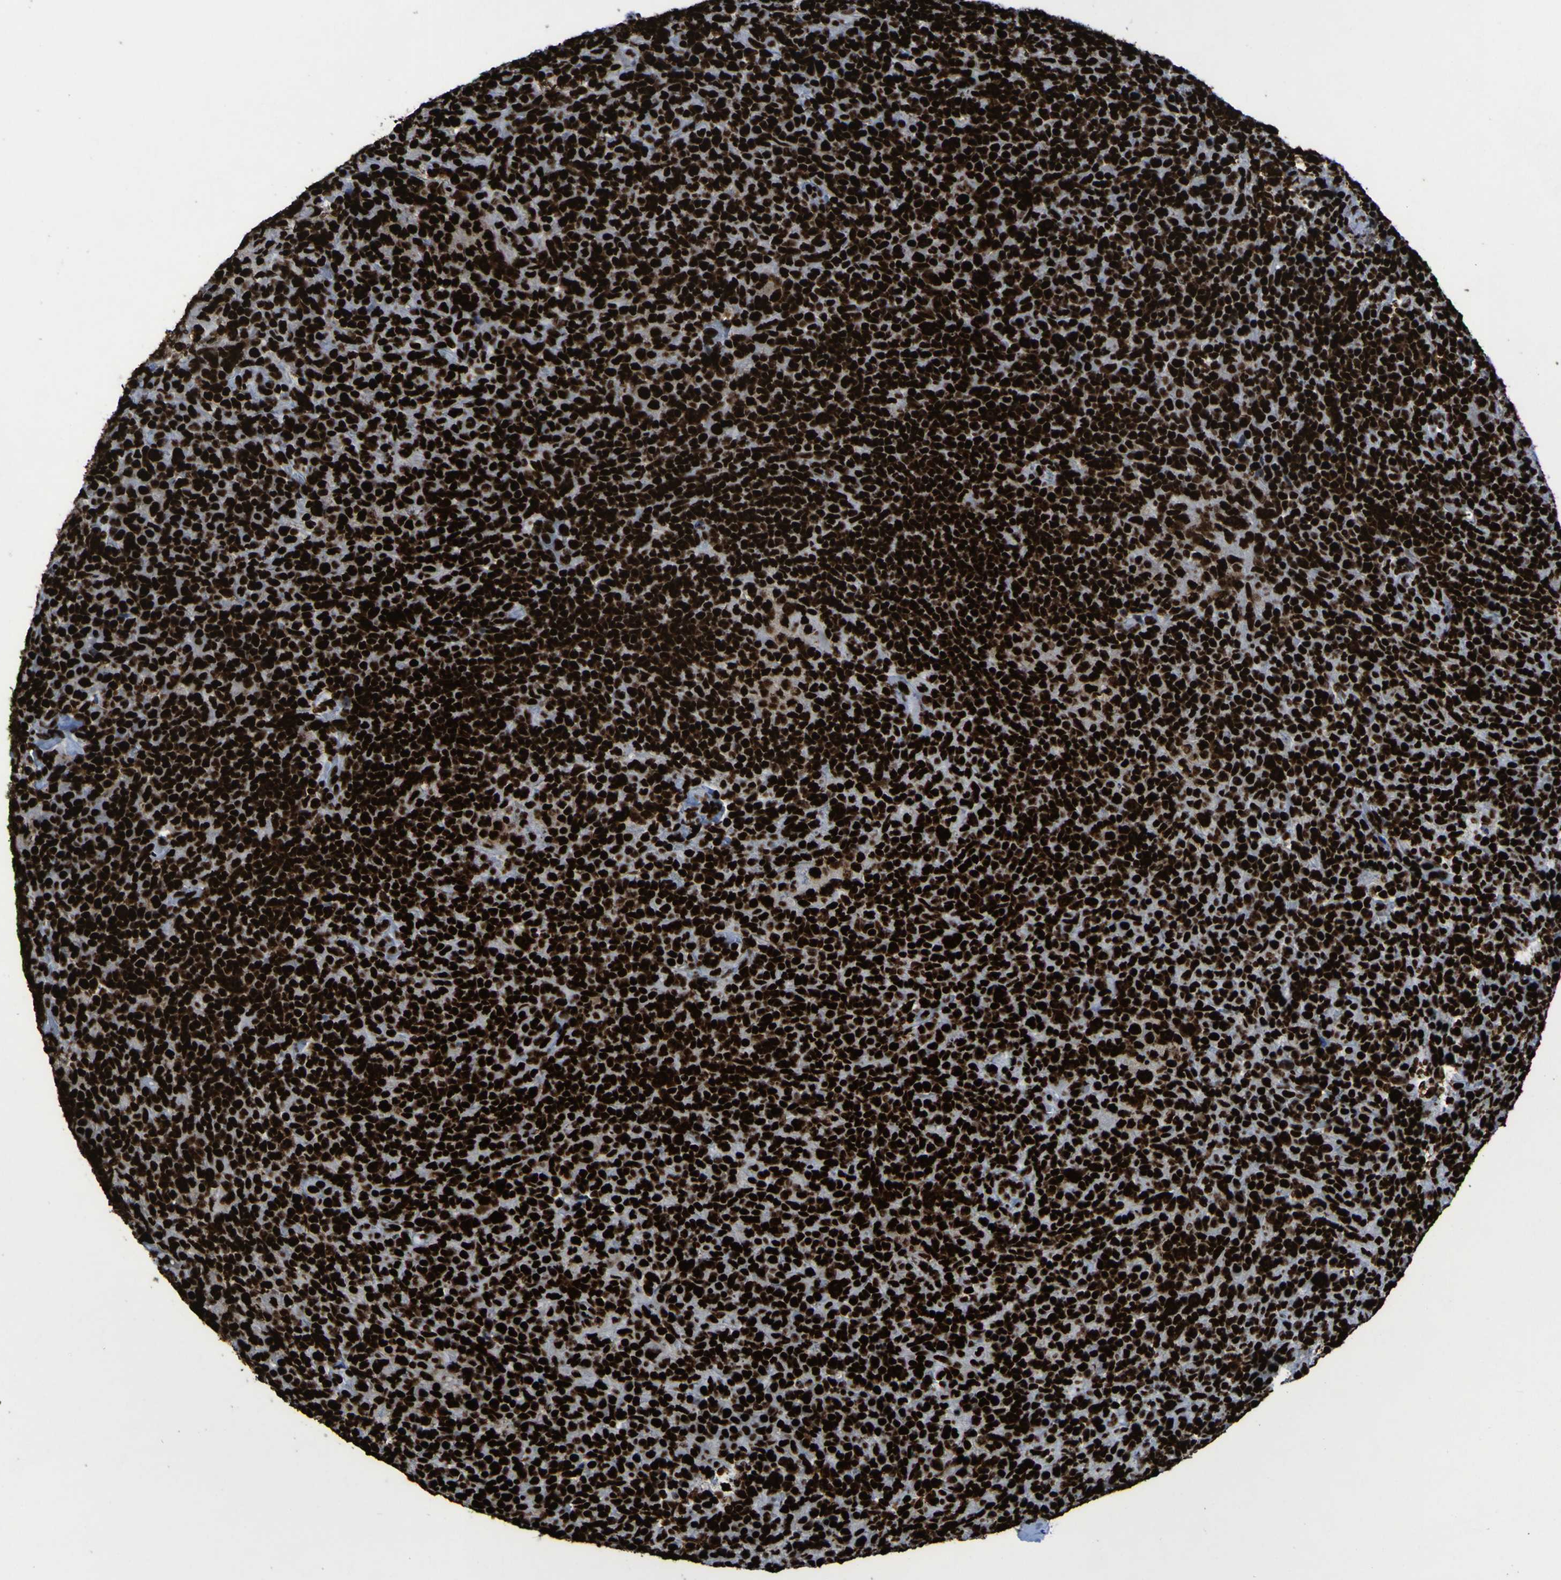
{"staining": {"intensity": "strong", "quantity": ">75%", "location": "nuclear"}, "tissue": "lymphoma", "cell_type": "Tumor cells", "image_type": "cancer", "snomed": [{"axis": "morphology", "description": "Malignant lymphoma, non-Hodgkin's type, High grade"}, {"axis": "topography", "description": "Lymph node"}], "caption": "IHC image of neoplastic tissue: high-grade malignant lymphoma, non-Hodgkin's type stained using immunohistochemistry displays high levels of strong protein expression localized specifically in the nuclear of tumor cells, appearing as a nuclear brown color.", "gene": "NPM1", "patient": {"sex": "female", "age": 76}}